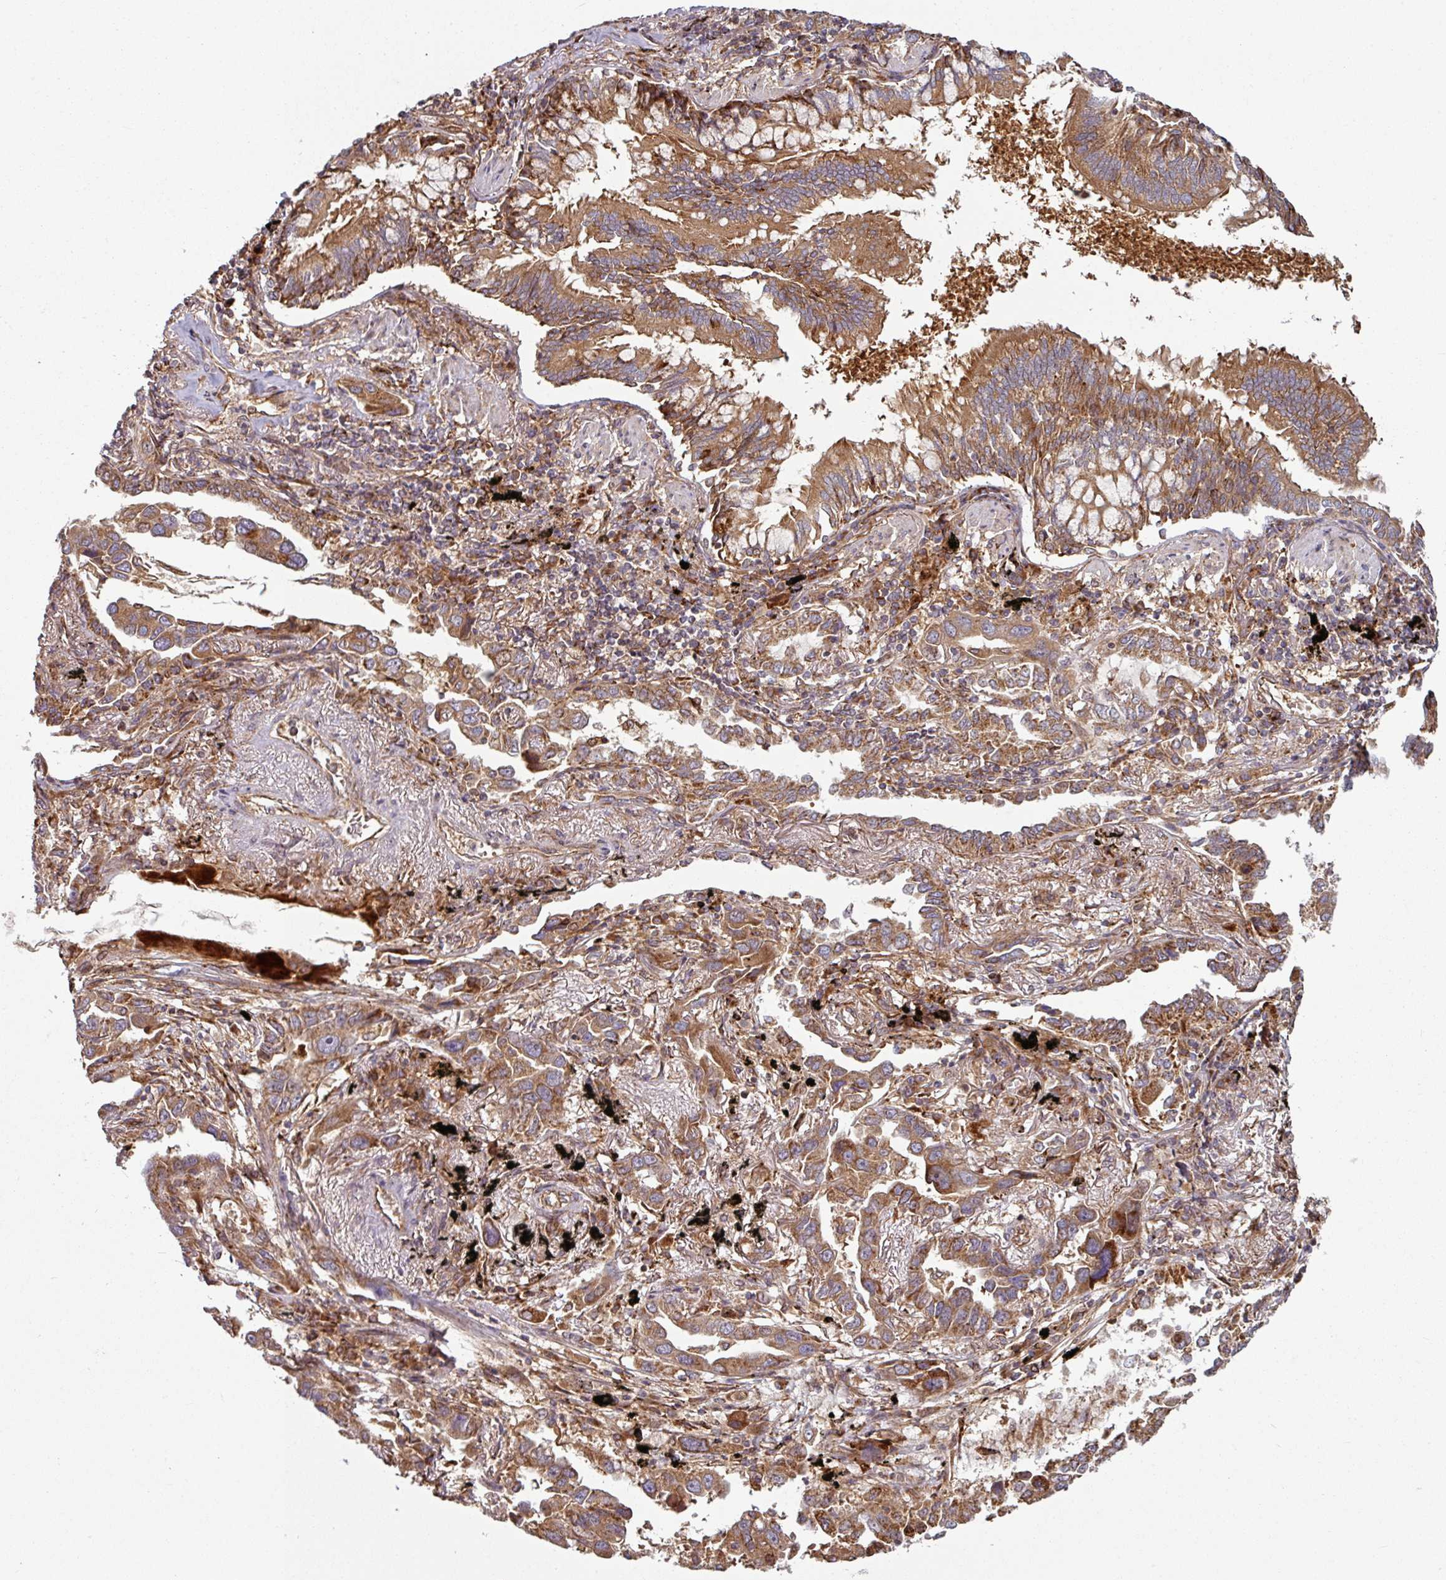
{"staining": {"intensity": "moderate", "quantity": ">75%", "location": "cytoplasmic/membranous"}, "tissue": "lung cancer", "cell_type": "Tumor cells", "image_type": "cancer", "snomed": [{"axis": "morphology", "description": "Adenocarcinoma, NOS"}, {"axis": "topography", "description": "Lung"}], "caption": "Human lung cancer (adenocarcinoma) stained for a protein (brown) exhibits moderate cytoplasmic/membranous positive expression in about >75% of tumor cells.", "gene": "RAB5A", "patient": {"sex": "male", "age": 67}}